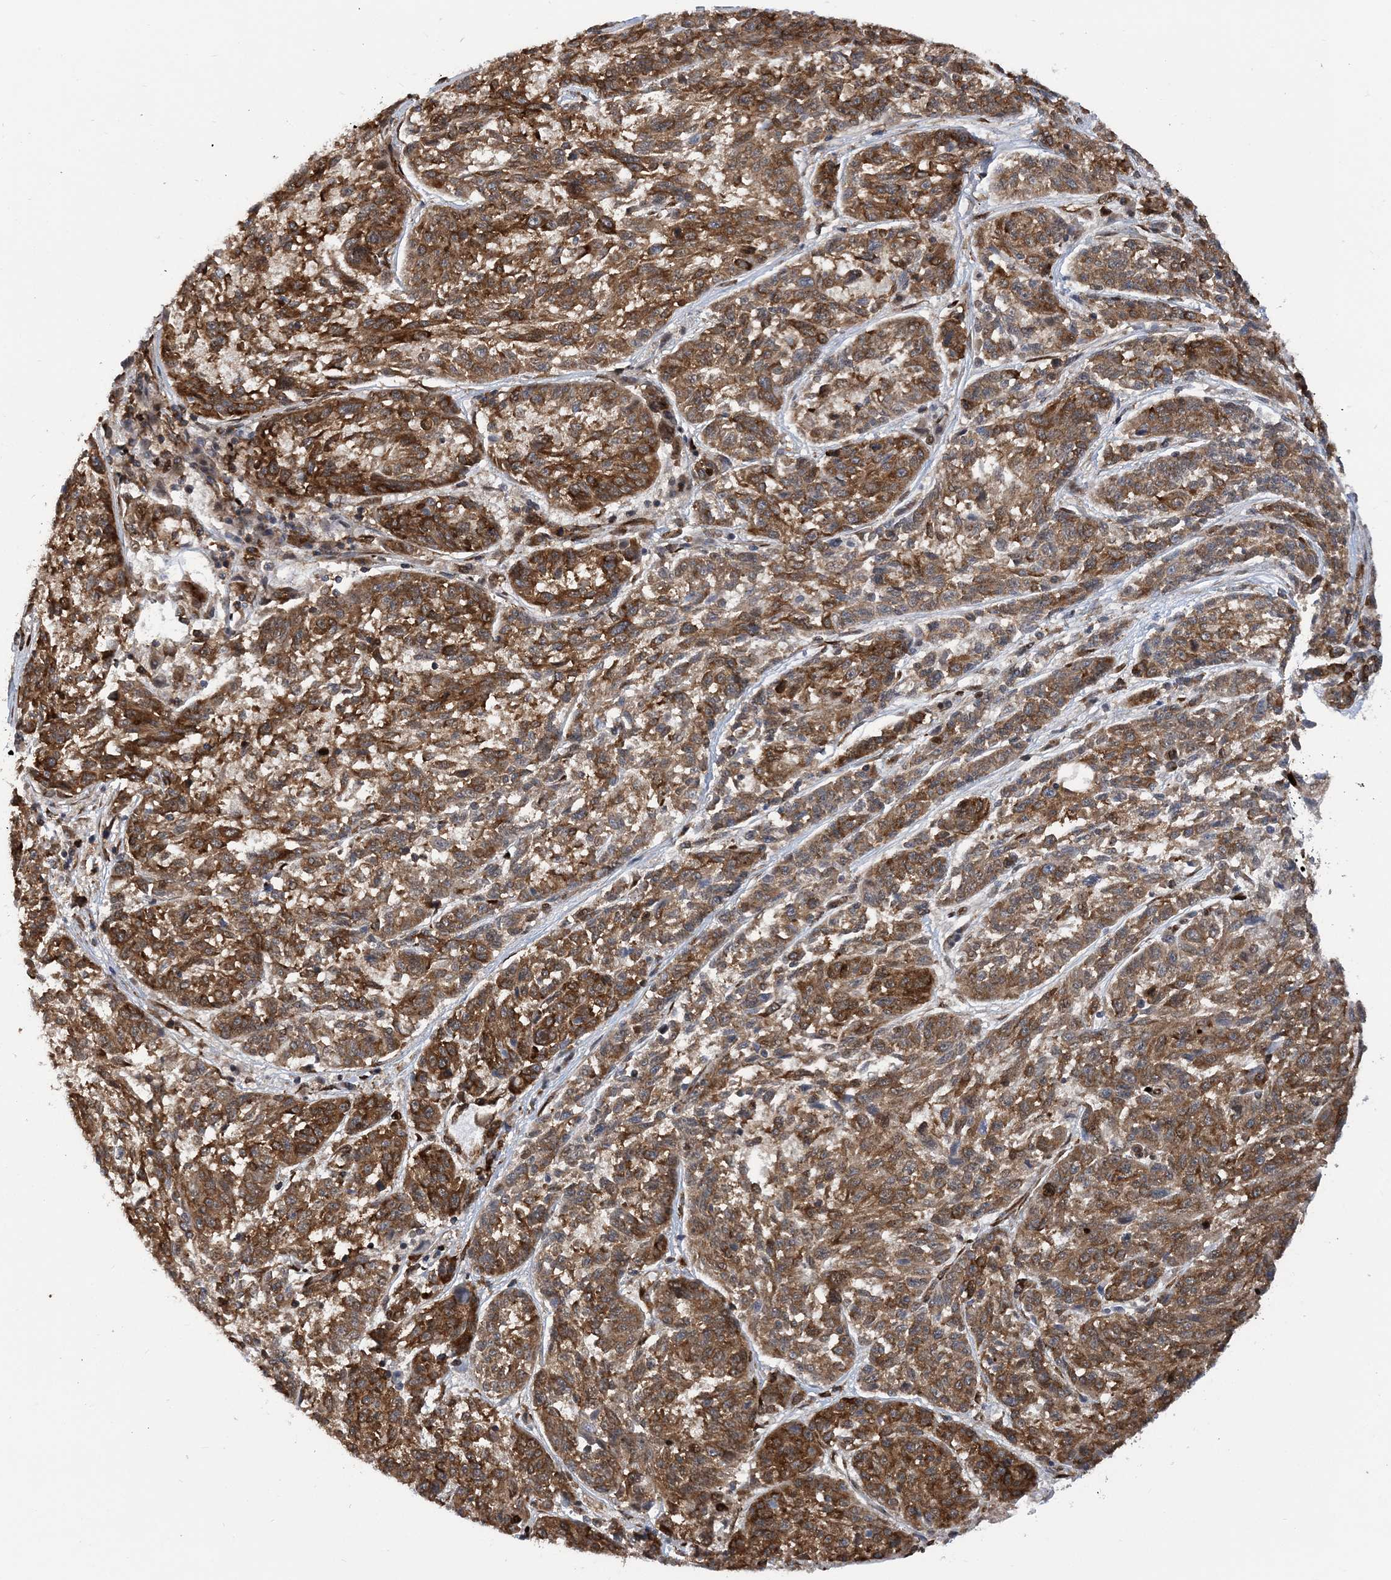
{"staining": {"intensity": "moderate", "quantity": ">75%", "location": "cytoplasmic/membranous"}, "tissue": "melanoma", "cell_type": "Tumor cells", "image_type": "cancer", "snomed": [{"axis": "morphology", "description": "Malignant melanoma, NOS"}, {"axis": "topography", "description": "Skin"}], "caption": "Approximately >75% of tumor cells in human melanoma show moderate cytoplasmic/membranous protein expression as visualized by brown immunohistochemical staining.", "gene": "PHF1", "patient": {"sex": "male", "age": 53}}